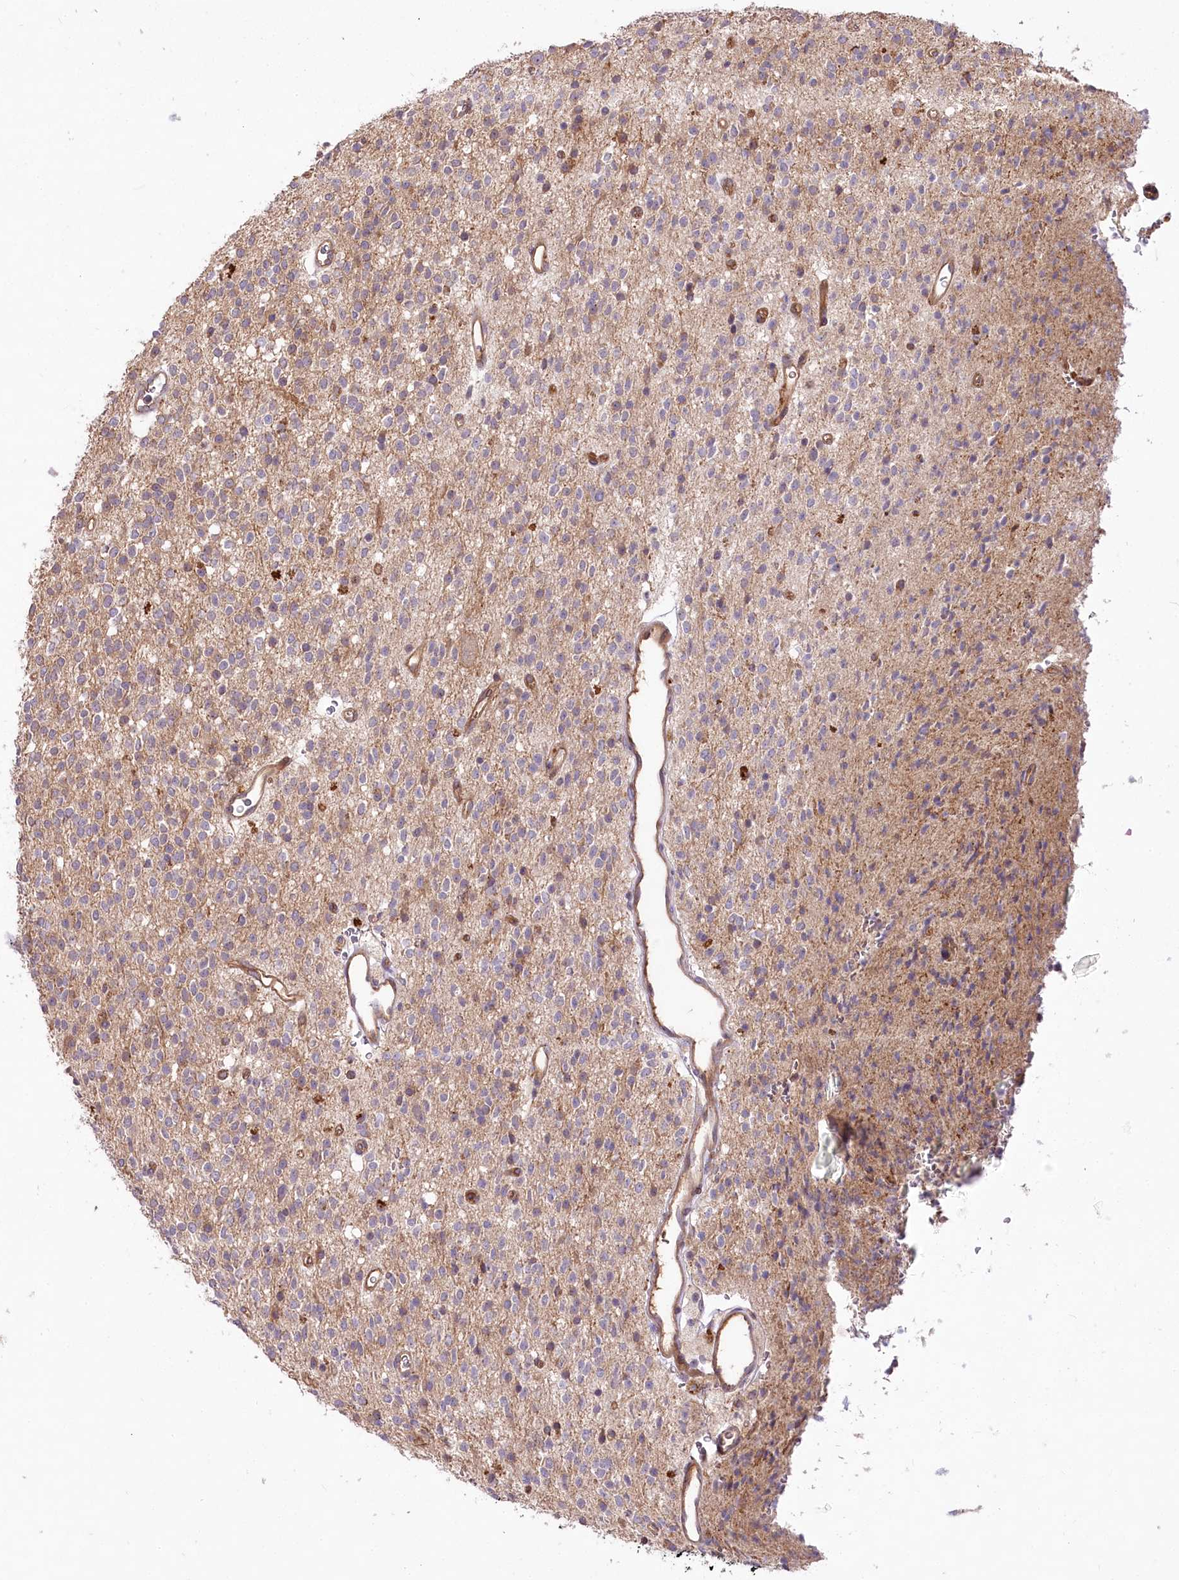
{"staining": {"intensity": "weak", "quantity": "<25%", "location": "cytoplasmic/membranous"}, "tissue": "glioma", "cell_type": "Tumor cells", "image_type": "cancer", "snomed": [{"axis": "morphology", "description": "Glioma, malignant, High grade"}, {"axis": "topography", "description": "Brain"}], "caption": "Protein analysis of glioma demonstrates no significant staining in tumor cells.", "gene": "PSTK", "patient": {"sex": "male", "age": 34}}